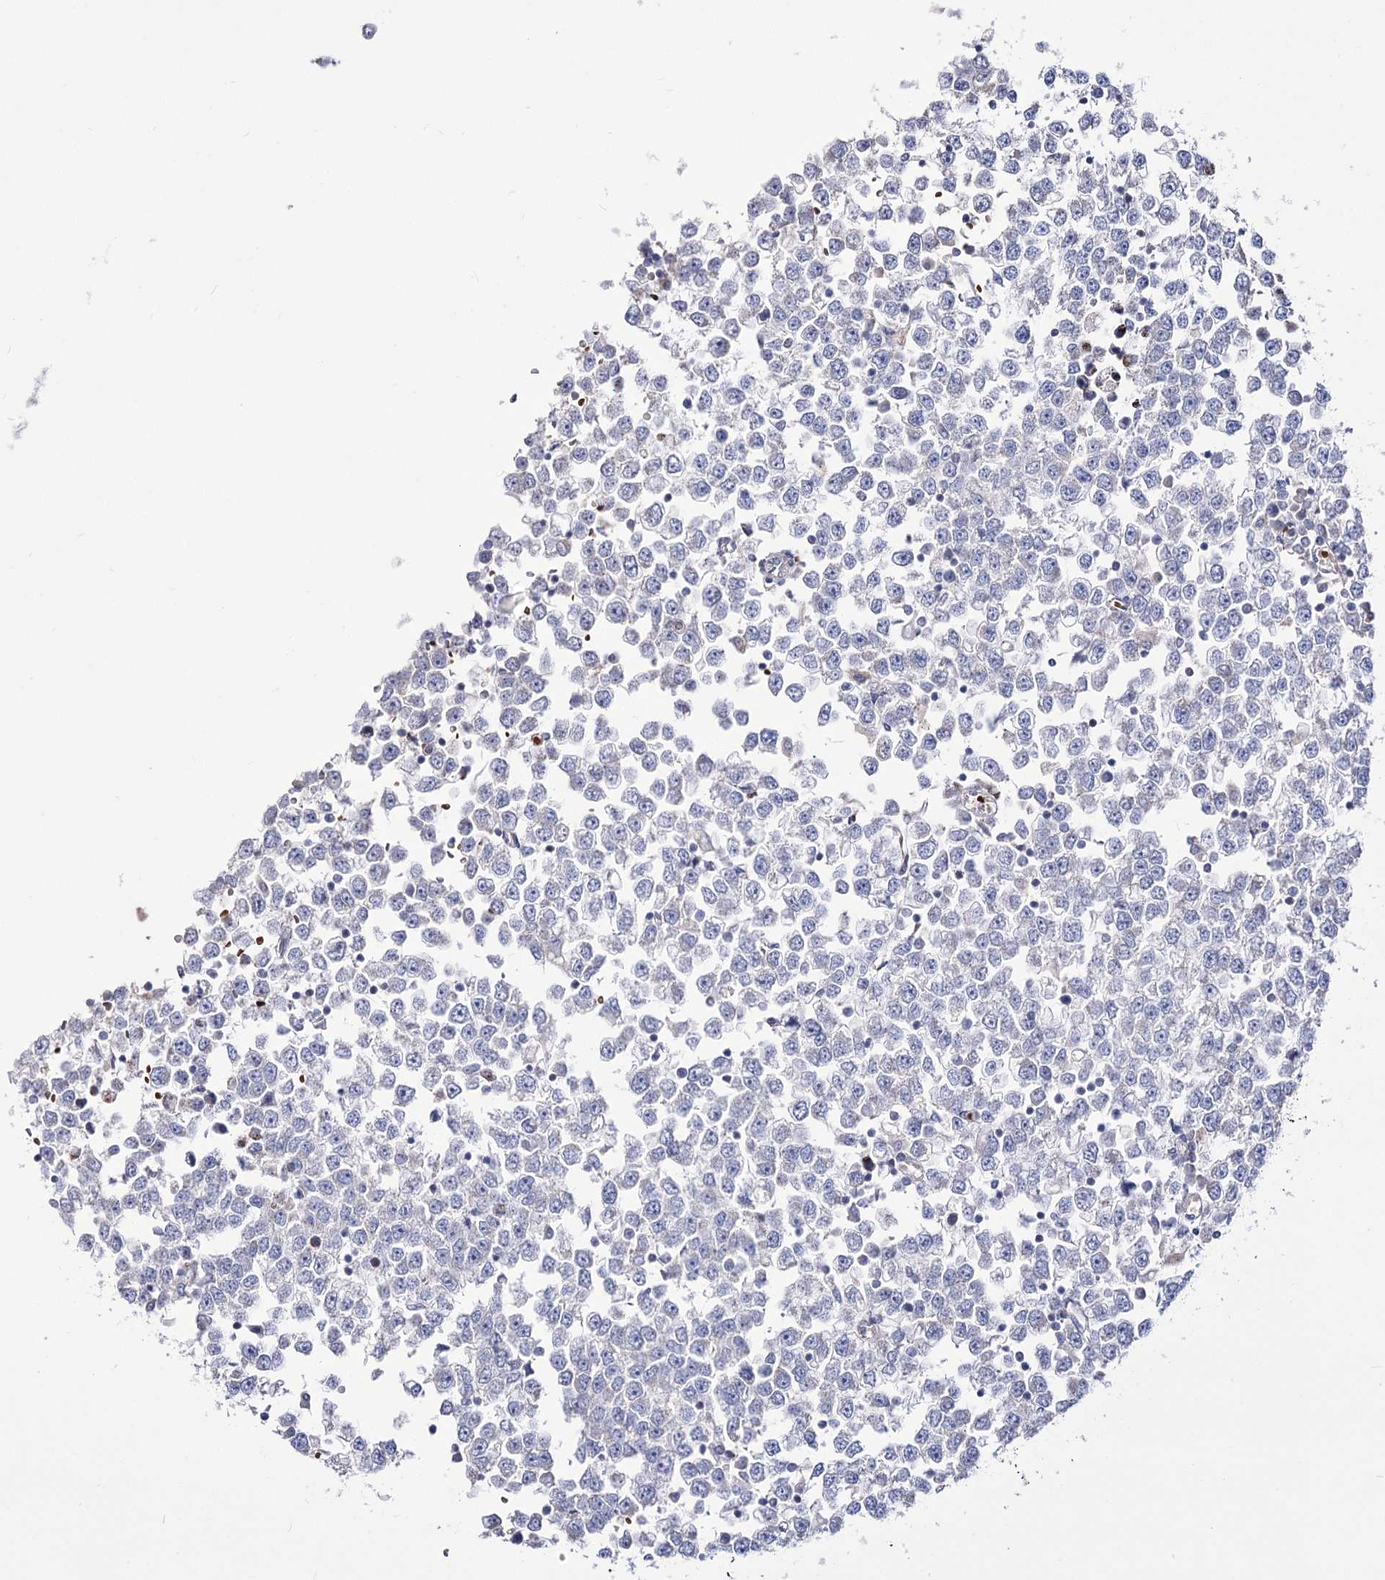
{"staining": {"intensity": "negative", "quantity": "none", "location": "none"}, "tissue": "testis cancer", "cell_type": "Tumor cells", "image_type": "cancer", "snomed": [{"axis": "morphology", "description": "Seminoma, NOS"}, {"axis": "topography", "description": "Testis"}], "caption": "DAB immunohistochemical staining of testis cancer (seminoma) exhibits no significant positivity in tumor cells.", "gene": "OSBPL5", "patient": {"sex": "male", "age": 65}}